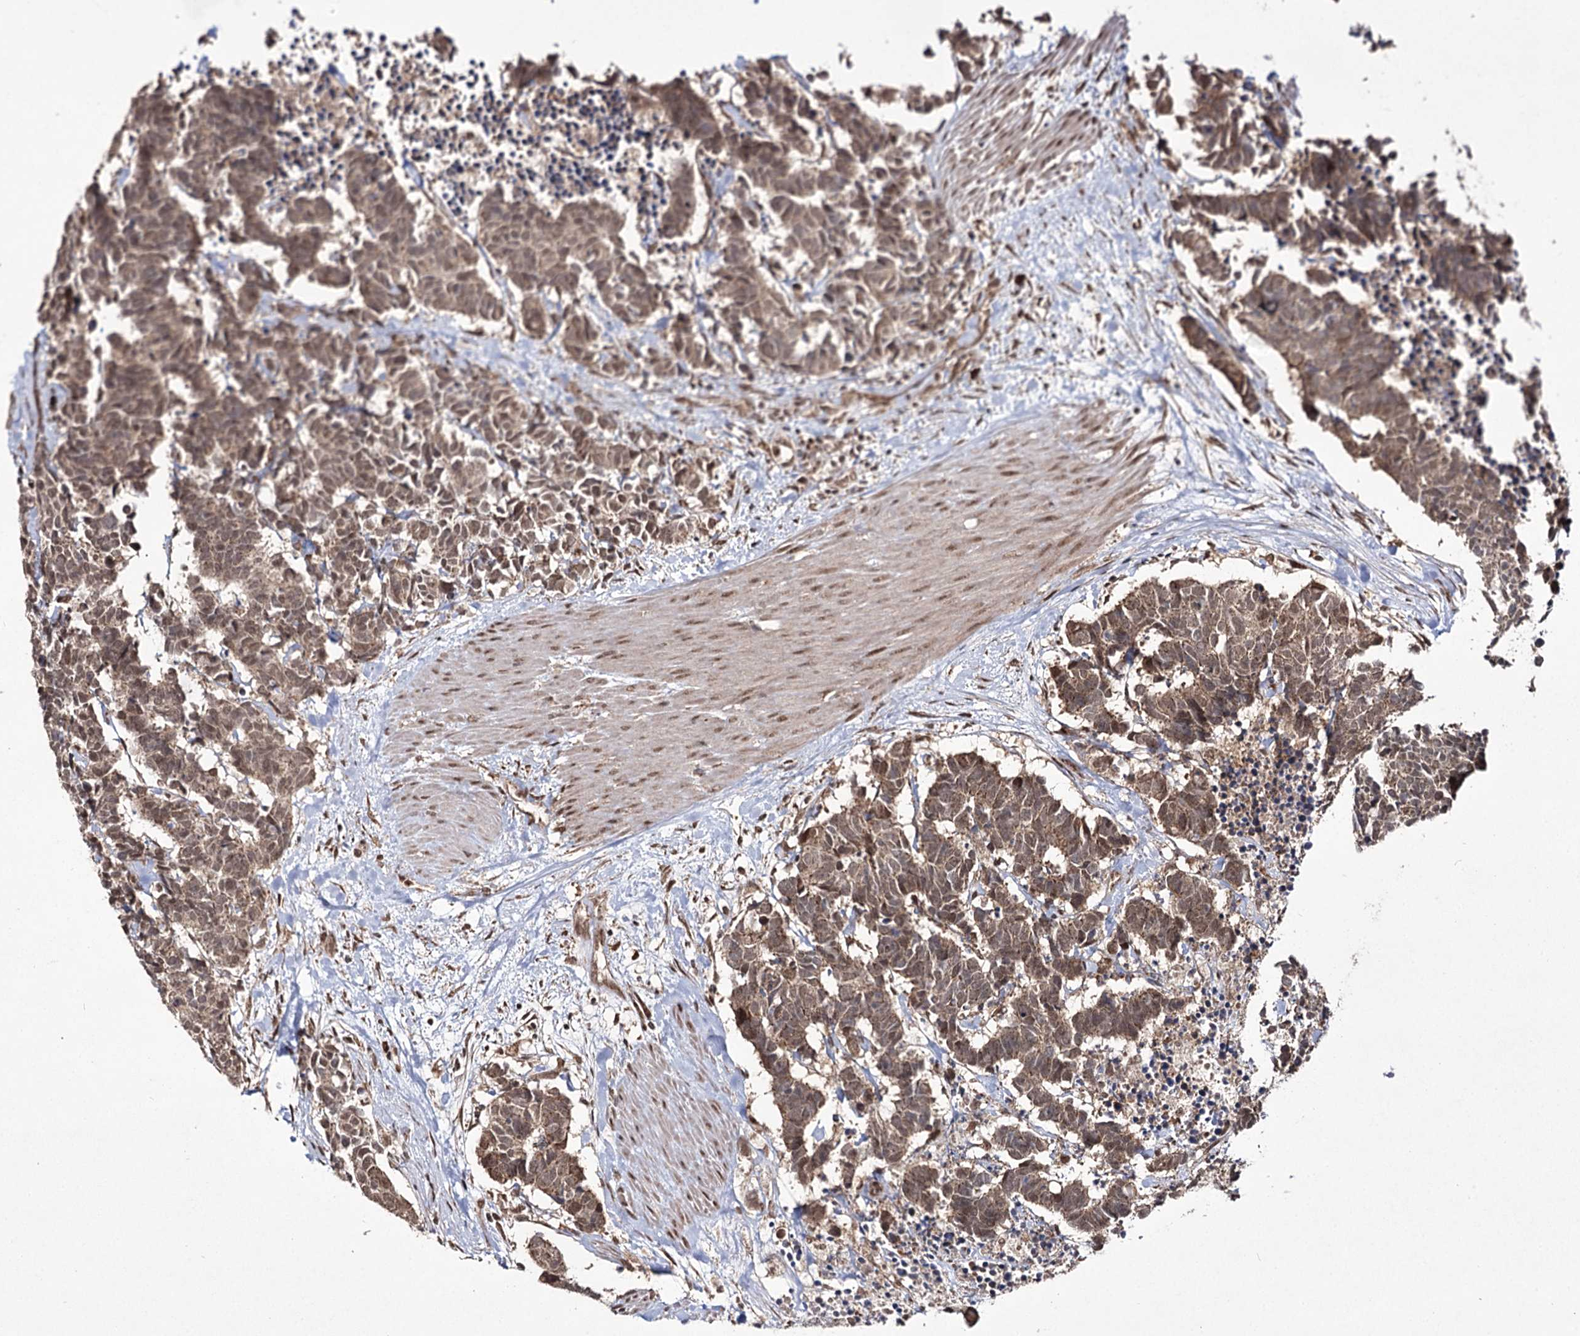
{"staining": {"intensity": "moderate", "quantity": ">75%", "location": "cytoplasmic/membranous,nuclear"}, "tissue": "carcinoid", "cell_type": "Tumor cells", "image_type": "cancer", "snomed": [{"axis": "morphology", "description": "Carcinoma, NOS"}, {"axis": "morphology", "description": "Carcinoid, malignant, NOS"}, {"axis": "topography", "description": "Urinary bladder"}], "caption": "The immunohistochemical stain shows moderate cytoplasmic/membranous and nuclear positivity in tumor cells of carcinoid tissue.", "gene": "TRNT1", "patient": {"sex": "male", "age": 57}}